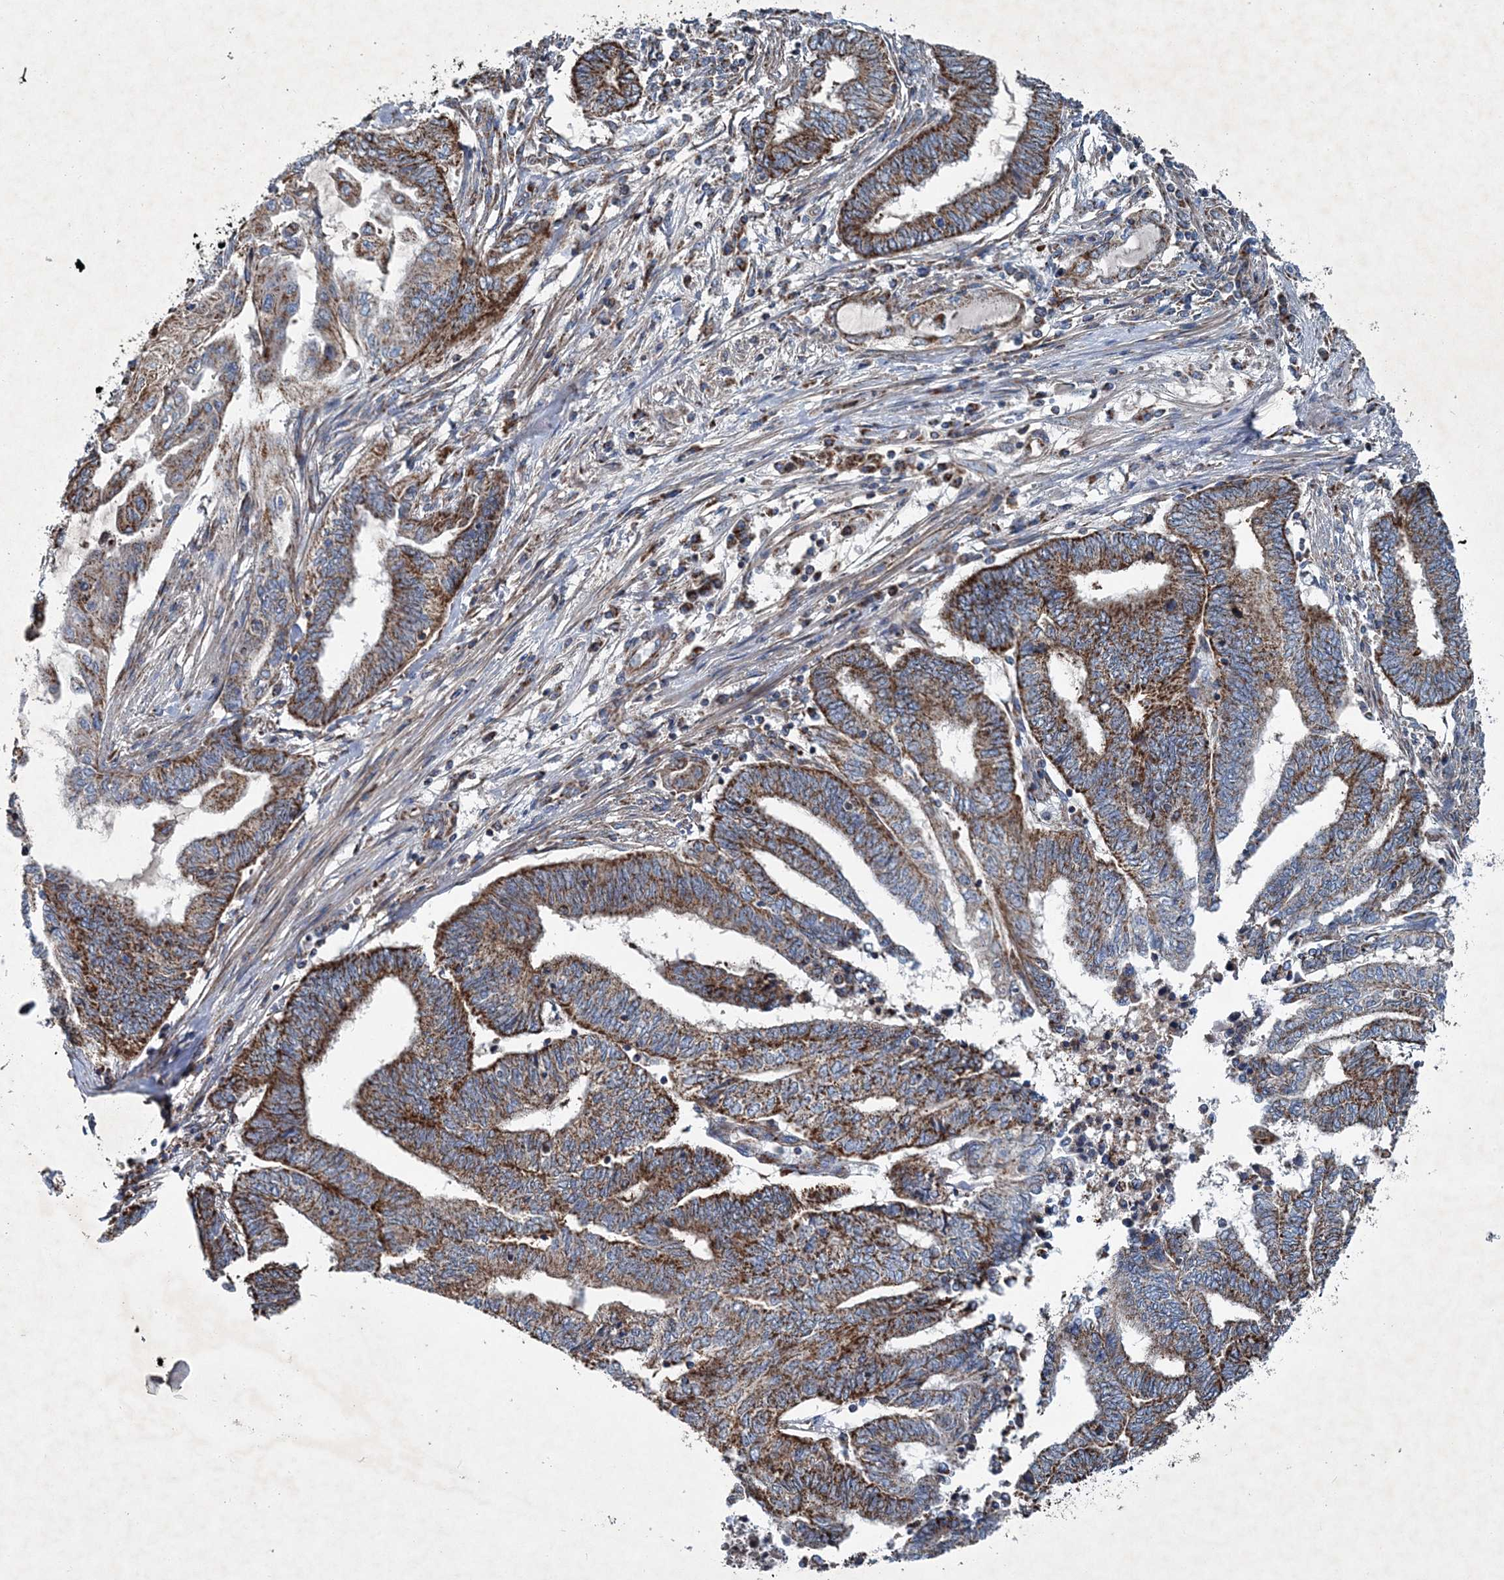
{"staining": {"intensity": "strong", "quantity": ">75%", "location": "cytoplasmic/membranous"}, "tissue": "endometrial cancer", "cell_type": "Tumor cells", "image_type": "cancer", "snomed": [{"axis": "morphology", "description": "Adenocarcinoma, NOS"}, {"axis": "topography", "description": "Uterus"}, {"axis": "topography", "description": "Endometrium"}], "caption": "Protein staining shows strong cytoplasmic/membranous staining in about >75% of tumor cells in endometrial cancer (adenocarcinoma).", "gene": "SPAG16", "patient": {"sex": "female", "age": 70}}